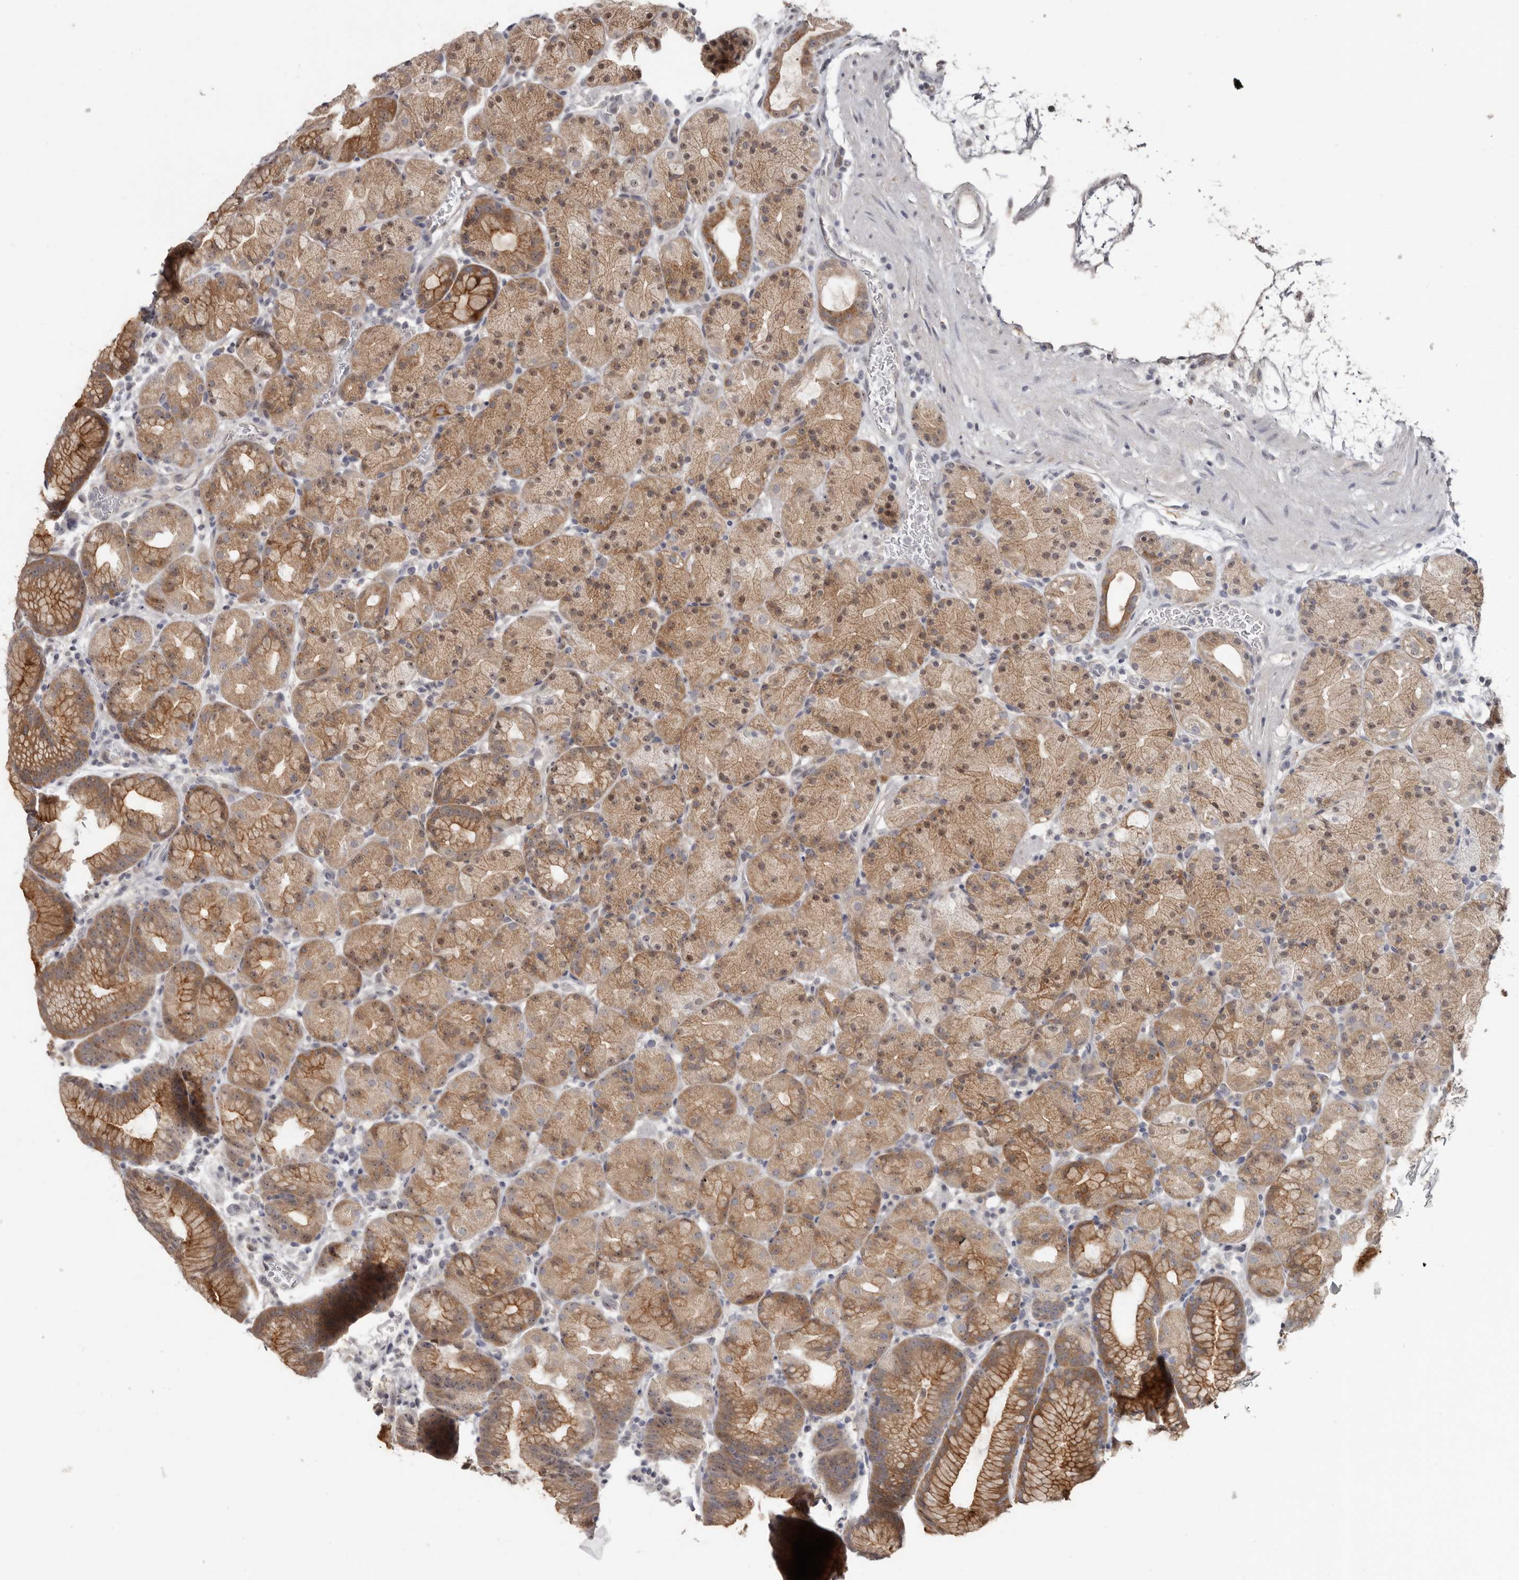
{"staining": {"intensity": "moderate", "quantity": ">75%", "location": "cytoplasmic/membranous,nuclear"}, "tissue": "stomach", "cell_type": "Glandular cells", "image_type": "normal", "snomed": [{"axis": "morphology", "description": "Normal tissue, NOS"}, {"axis": "topography", "description": "Stomach, upper"}], "caption": "Stomach stained with immunohistochemistry exhibits moderate cytoplasmic/membranous,nuclear expression in about >75% of glandular cells. Nuclei are stained in blue.", "gene": "BAD", "patient": {"sex": "male", "age": 48}}